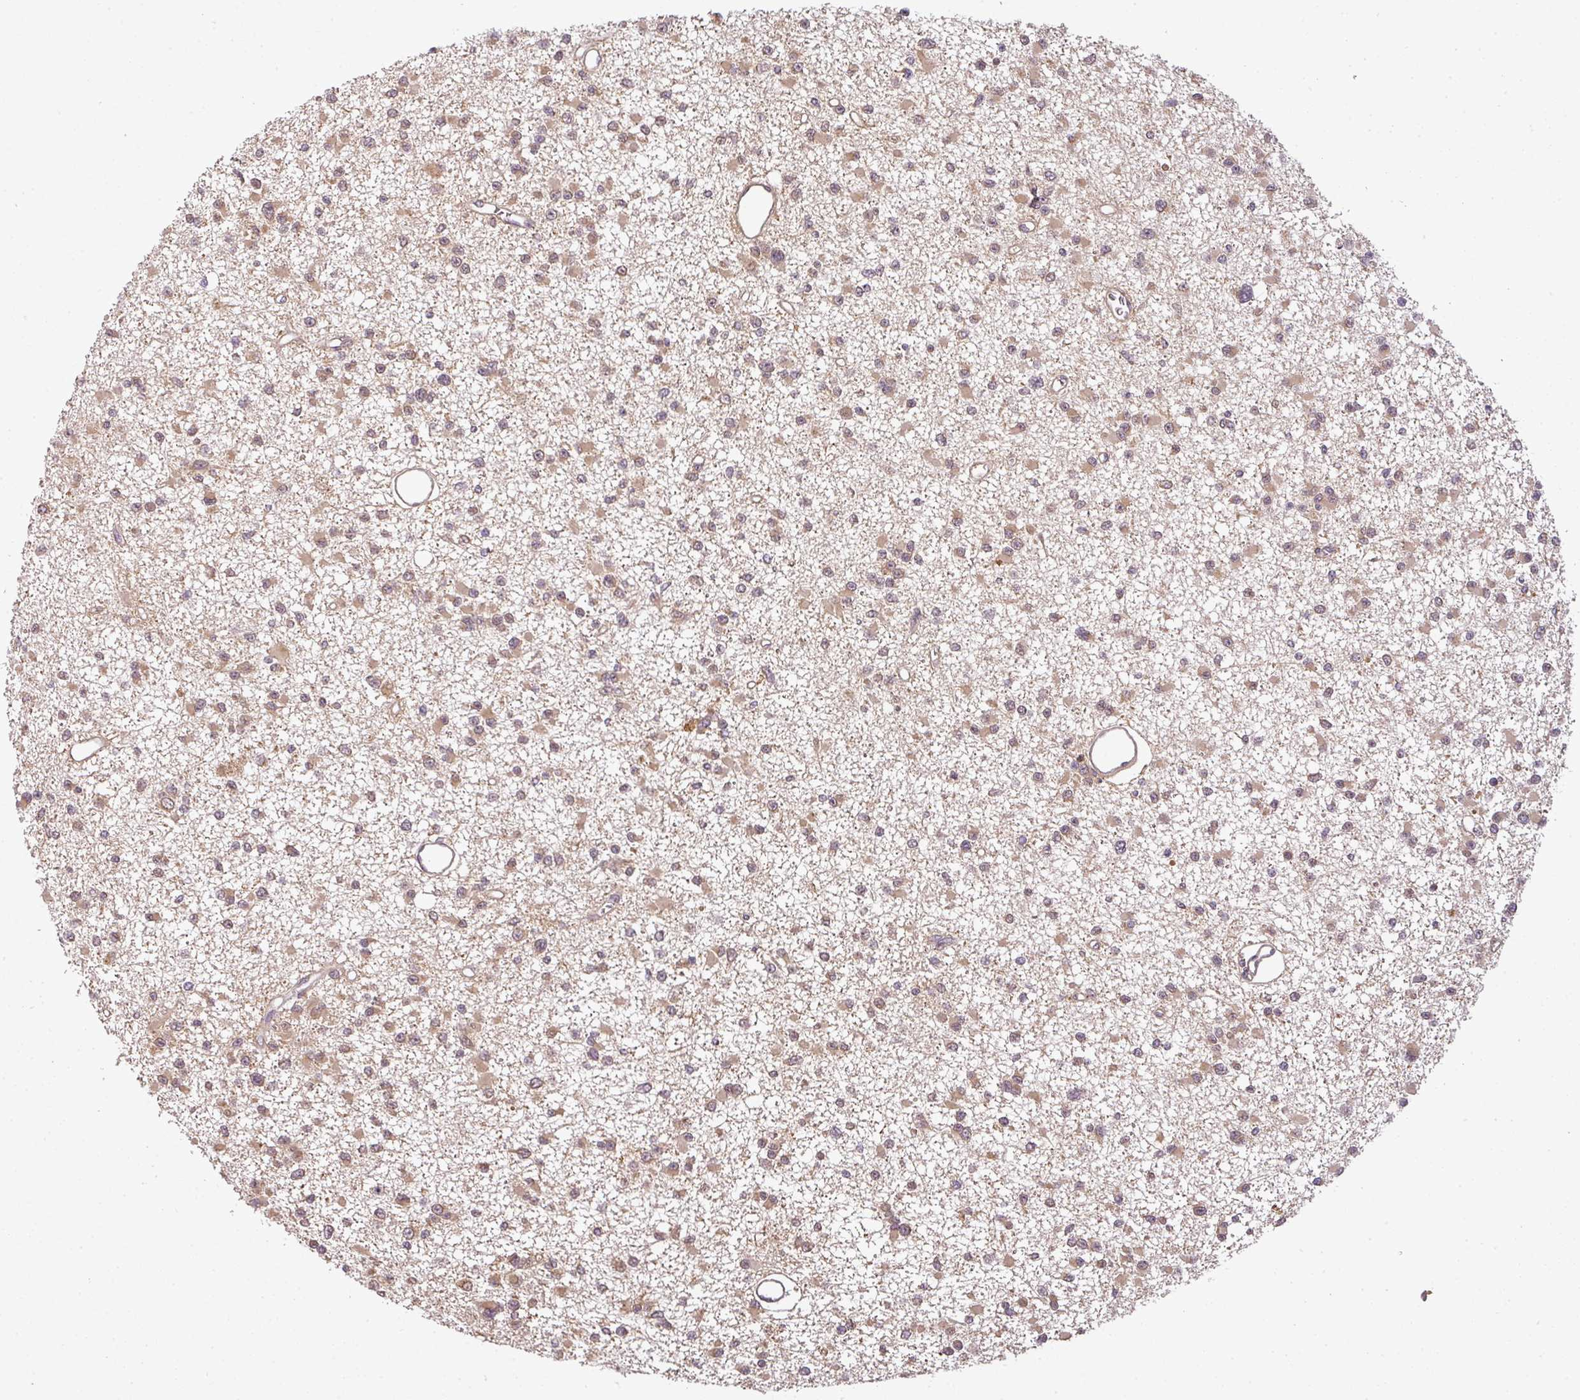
{"staining": {"intensity": "moderate", "quantity": ">75%", "location": "cytoplasmic/membranous"}, "tissue": "glioma", "cell_type": "Tumor cells", "image_type": "cancer", "snomed": [{"axis": "morphology", "description": "Glioma, malignant, Low grade"}, {"axis": "topography", "description": "Brain"}], "caption": "Immunohistochemistry of human glioma demonstrates medium levels of moderate cytoplasmic/membranous positivity in approximately >75% of tumor cells. (Stains: DAB (3,3'-diaminobenzidine) in brown, nuclei in blue, Microscopy: brightfield microscopy at high magnification).", "gene": "TCL1B", "patient": {"sex": "female", "age": 22}}